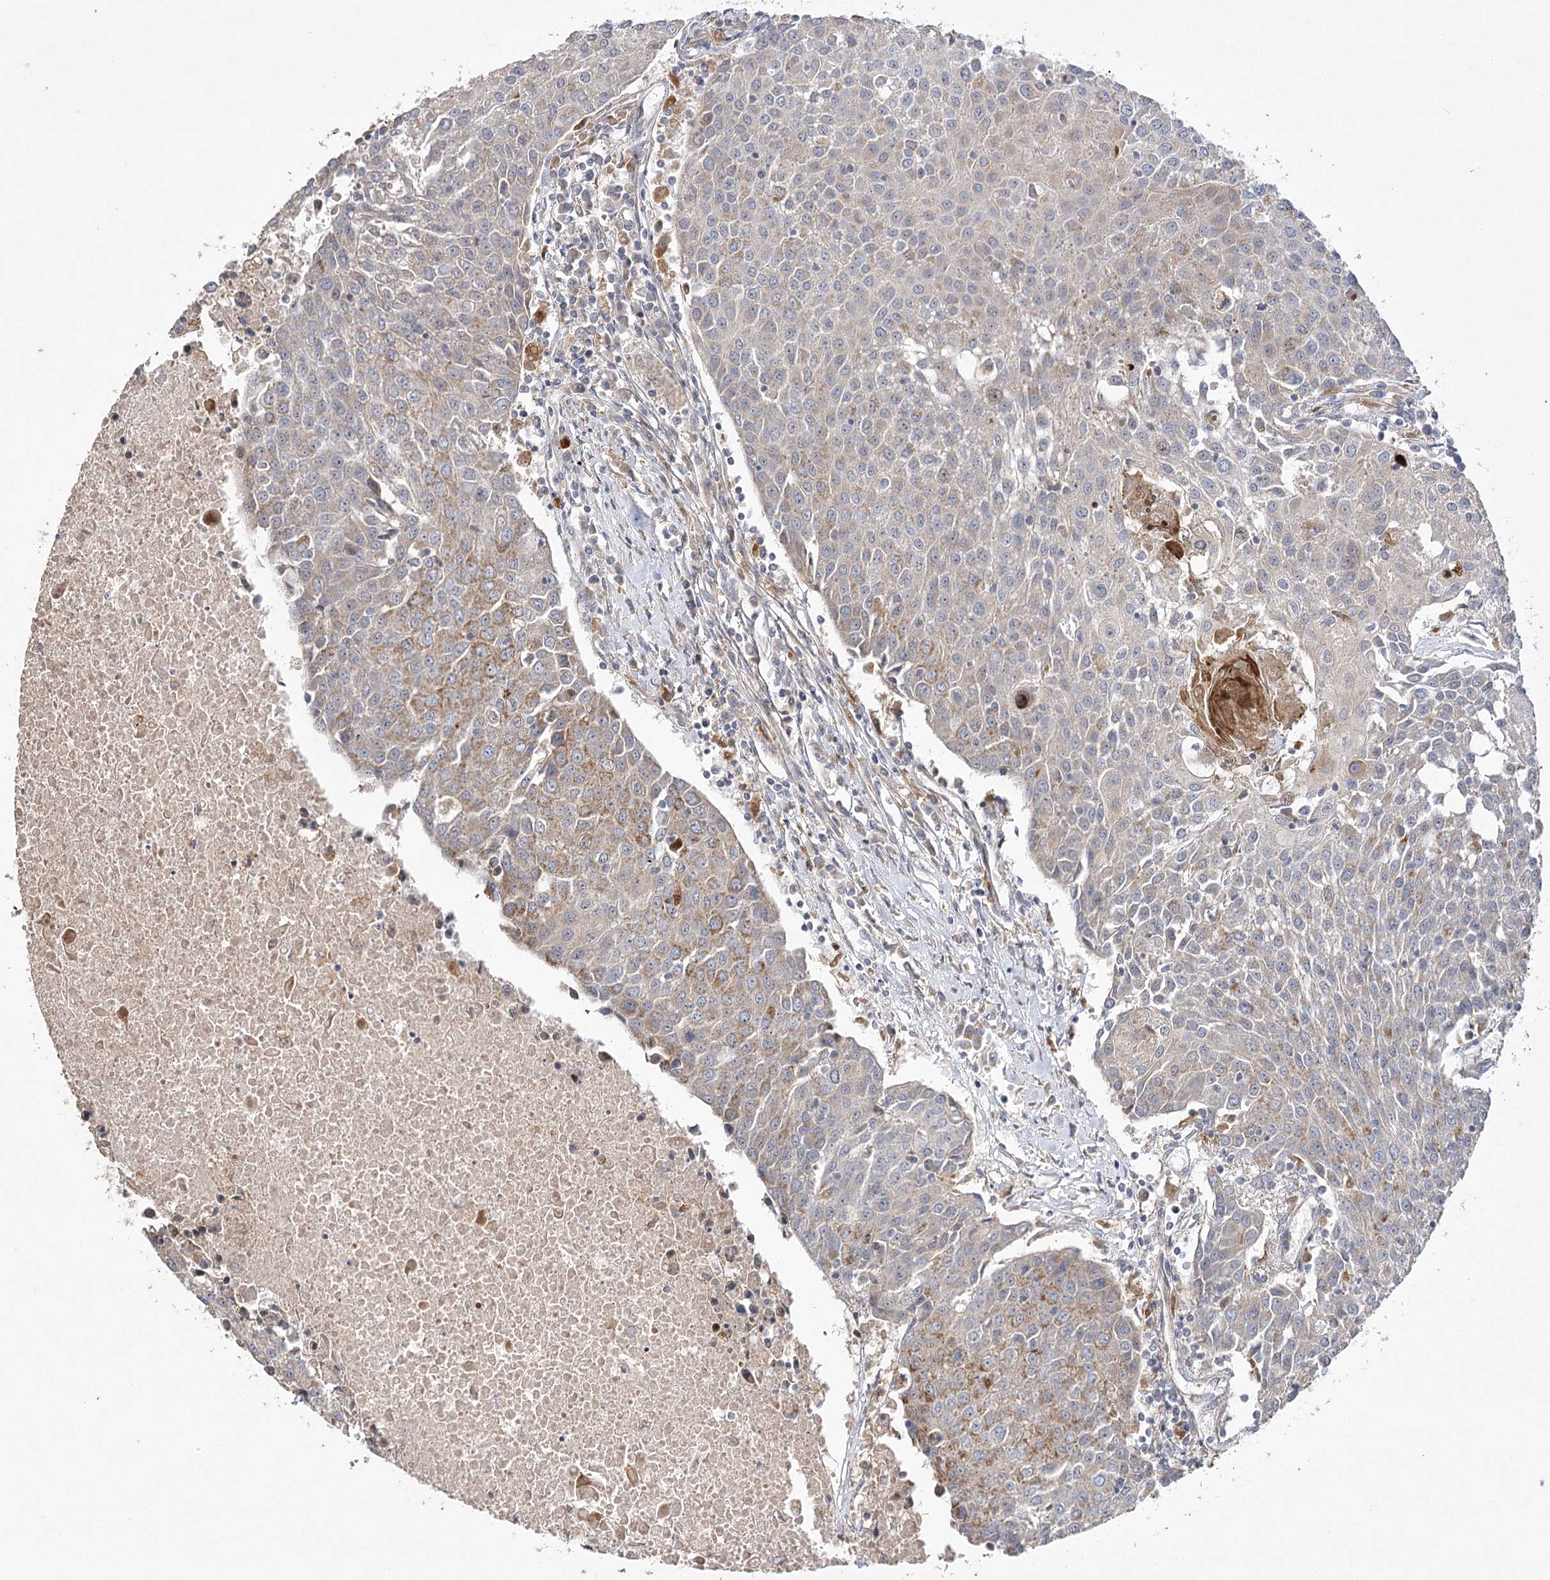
{"staining": {"intensity": "weak", "quantity": "25%-75%", "location": "cytoplasmic/membranous"}, "tissue": "urothelial cancer", "cell_type": "Tumor cells", "image_type": "cancer", "snomed": [{"axis": "morphology", "description": "Urothelial carcinoma, High grade"}, {"axis": "topography", "description": "Urinary bladder"}], "caption": "Human urothelial cancer stained for a protein (brown) displays weak cytoplasmic/membranous positive staining in approximately 25%-75% of tumor cells.", "gene": "OBSL1", "patient": {"sex": "female", "age": 85}}